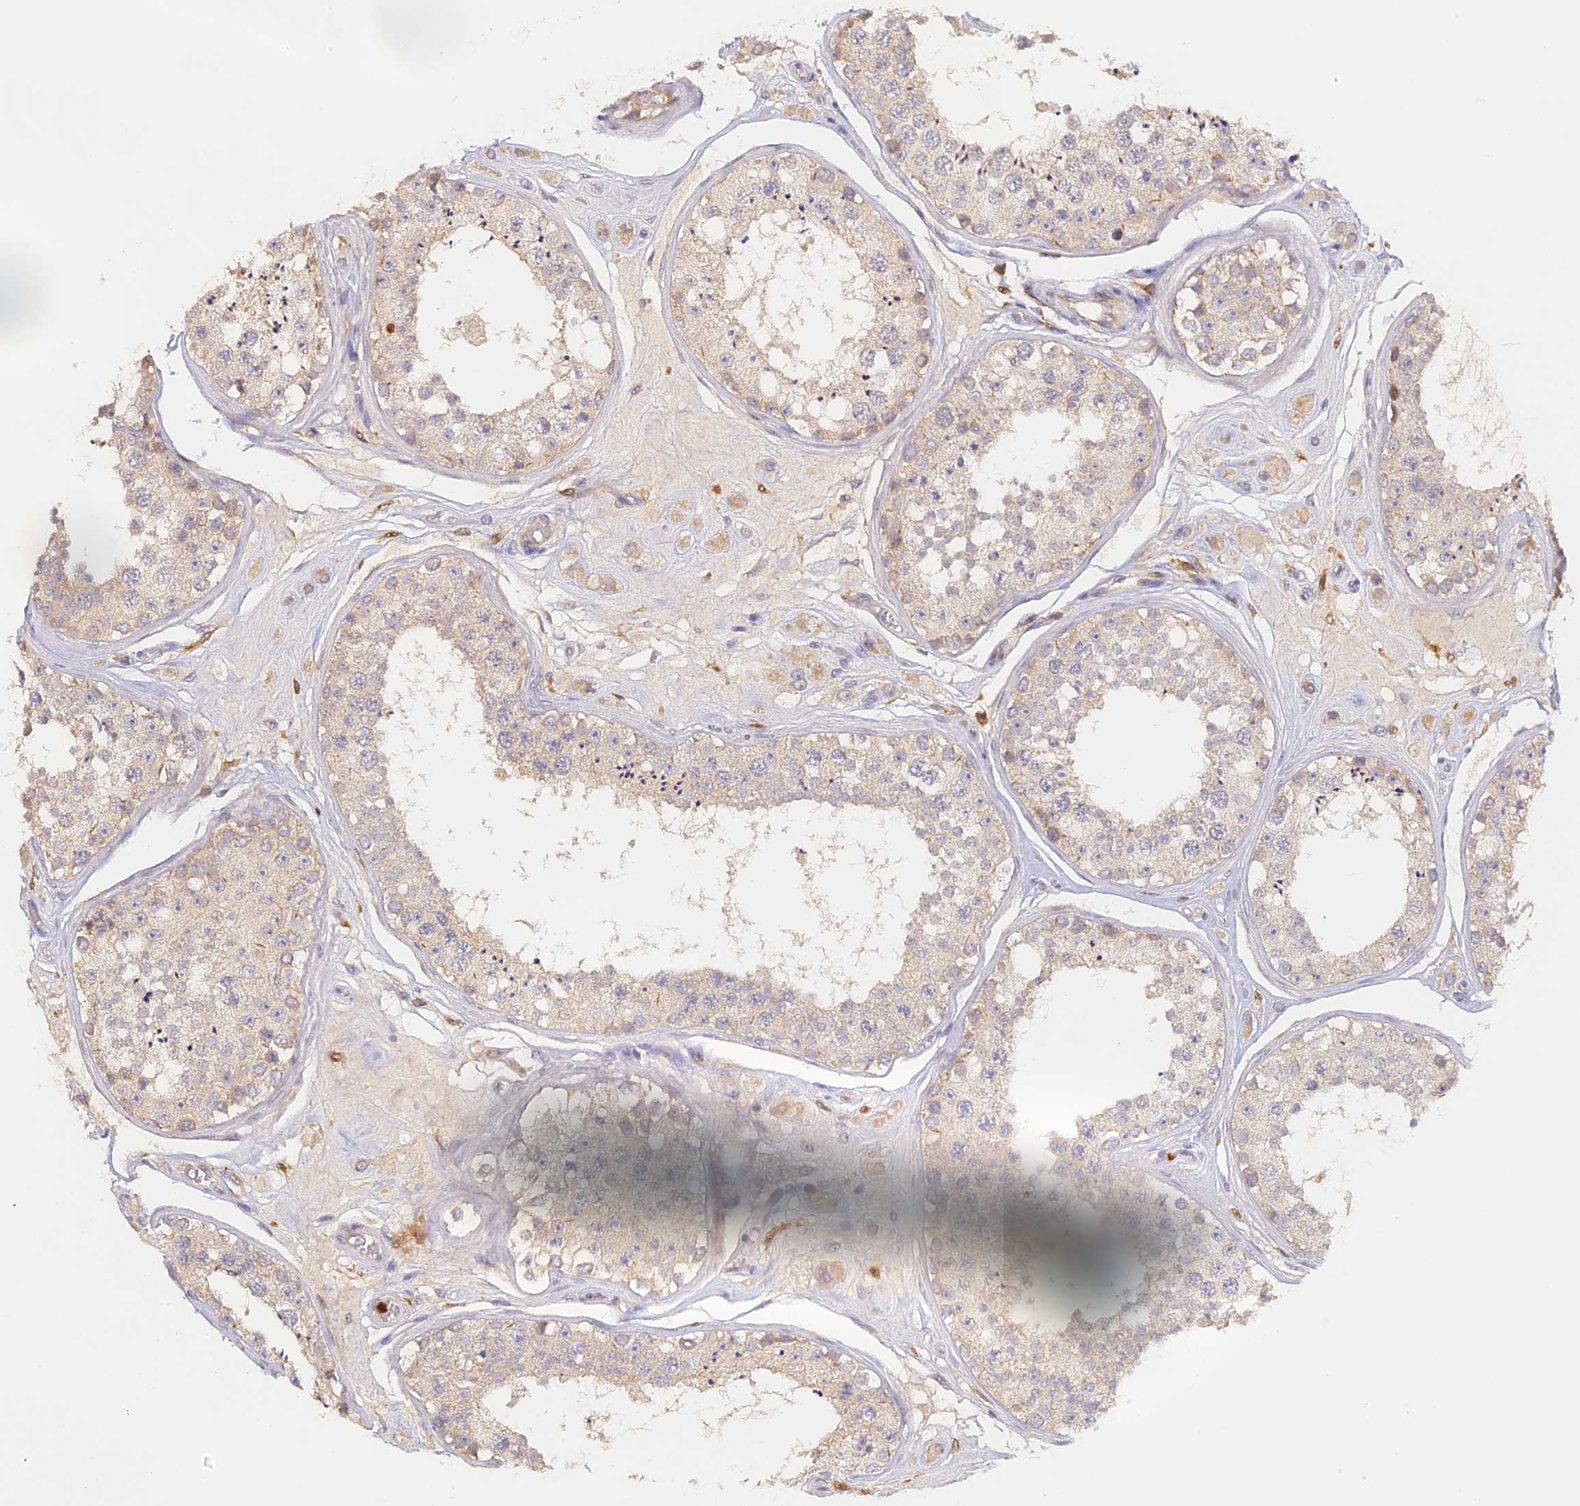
{"staining": {"intensity": "weak", "quantity": ">75%", "location": "cytoplasmic/membranous"}, "tissue": "testis", "cell_type": "Cells in seminiferous ducts", "image_type": "normal", "snomed": [{"axis": "morphology", "description": "Normal tissue, NOS"}, {"axis": "topography", "description": "Testis"}], "caption": "This photomicrograph shows immunohistochemistry (IHC) staining of unremarkable testis, with low weak cytoplasmic/membranous expression in approximately >75% of cells in seminiferous ducts.", "gene": "NCF4", "patient": {"sex": "male", "age": 25}}